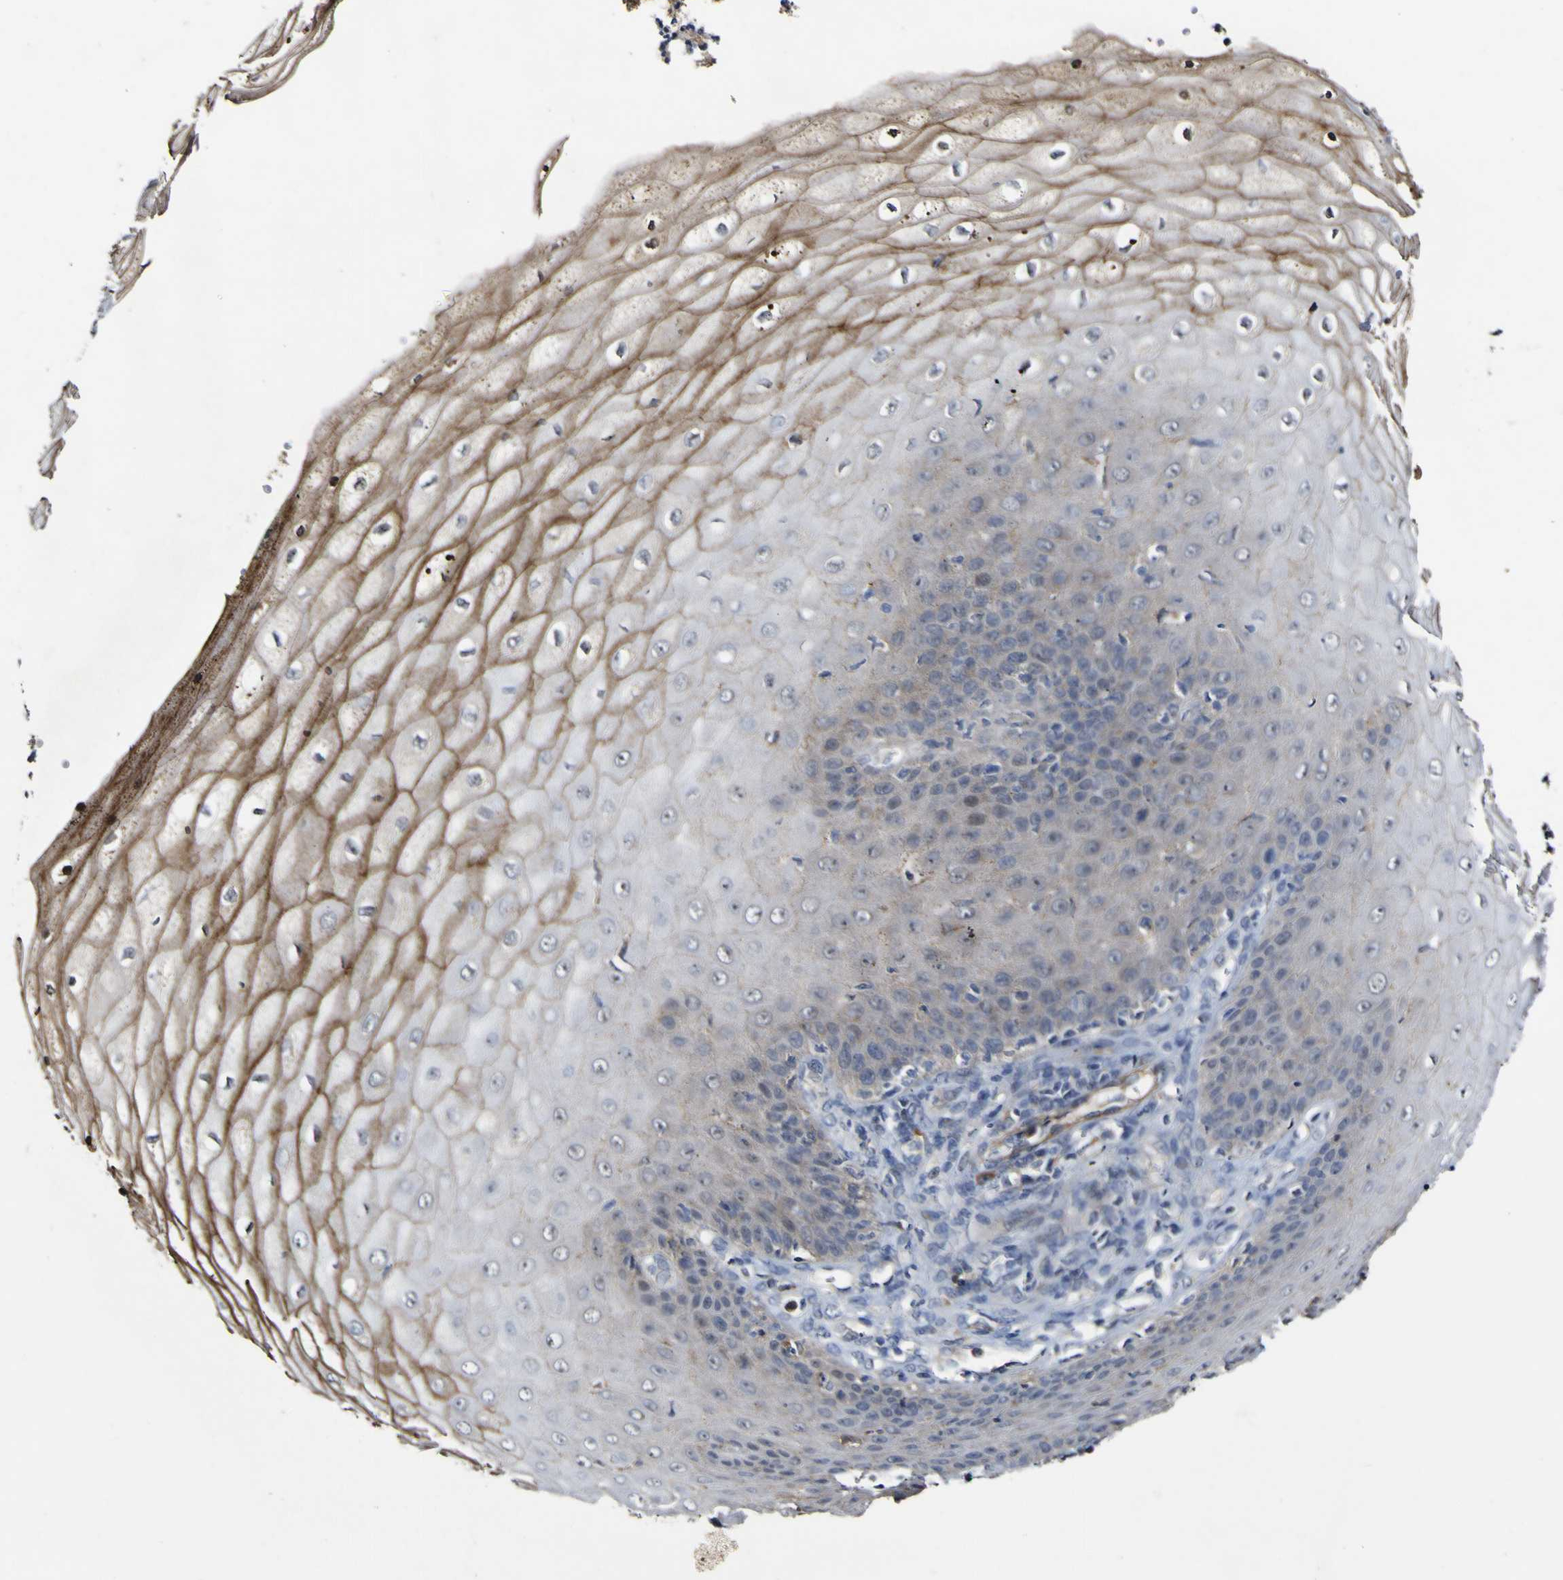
{"staining": {"intensity": "weak", "quantity": "25%-75%", "location": "cytoplasmic/membranous"}, "tissue": "cervical cancer", "cell_type": "Tumor cells", "image_type": "cancer", "snomed": [{"axis": "morphology", "description": "Squamous cell carcinoma, NOS"}, {"axis": "topography", "description": "Cervix"}], "caption": "About 25%-75% of tumor cells in squamous cell carcinoma (cervical) display weak cytoplasmic/membranous protein staining as visualized by brown immunohistochemical staining.", "gene": "CCL2", "patient": {"sex": "female", "age": 35}}